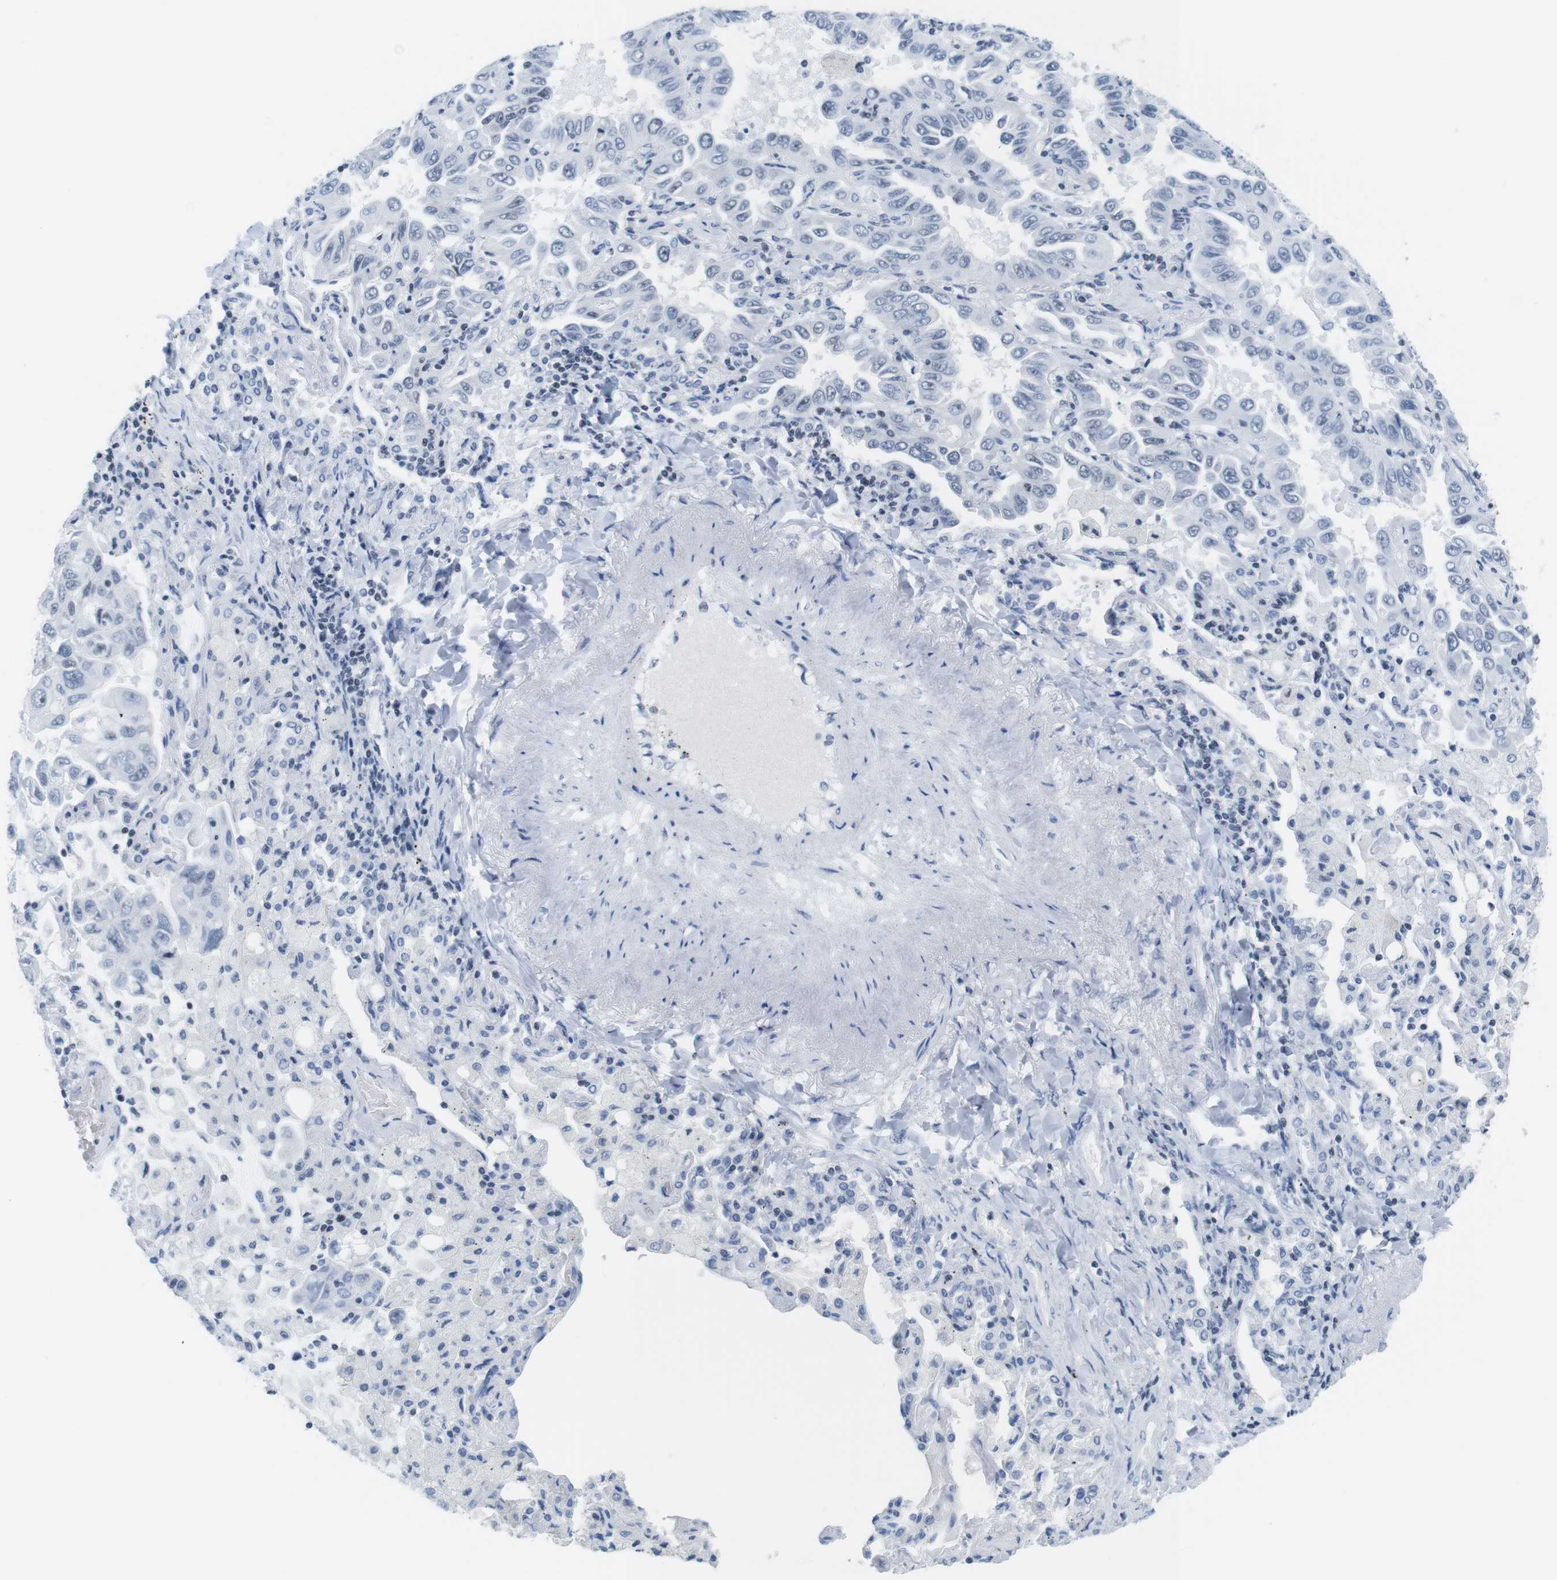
{"staining": {"intensity": "negative", "quantity": "none", "location": "none"}, "tissue": "lung cancer", "cell_type": "Tumor cells", "image_type": "cancer", "snomed": [{"axis": "morphology", "description": "Adenocarcinoma, NOS"}, {"axis": "topography", "description": "Lung"}], "caption": "DAB (3,3'-diaminobenzidine) immunohistochemical staining of human lung cancer (adenocarcinoma) demonstrates no significant staining in tumor cells.", "gene": "NIFK", "patient": {"sex": "male", "age": 64}}